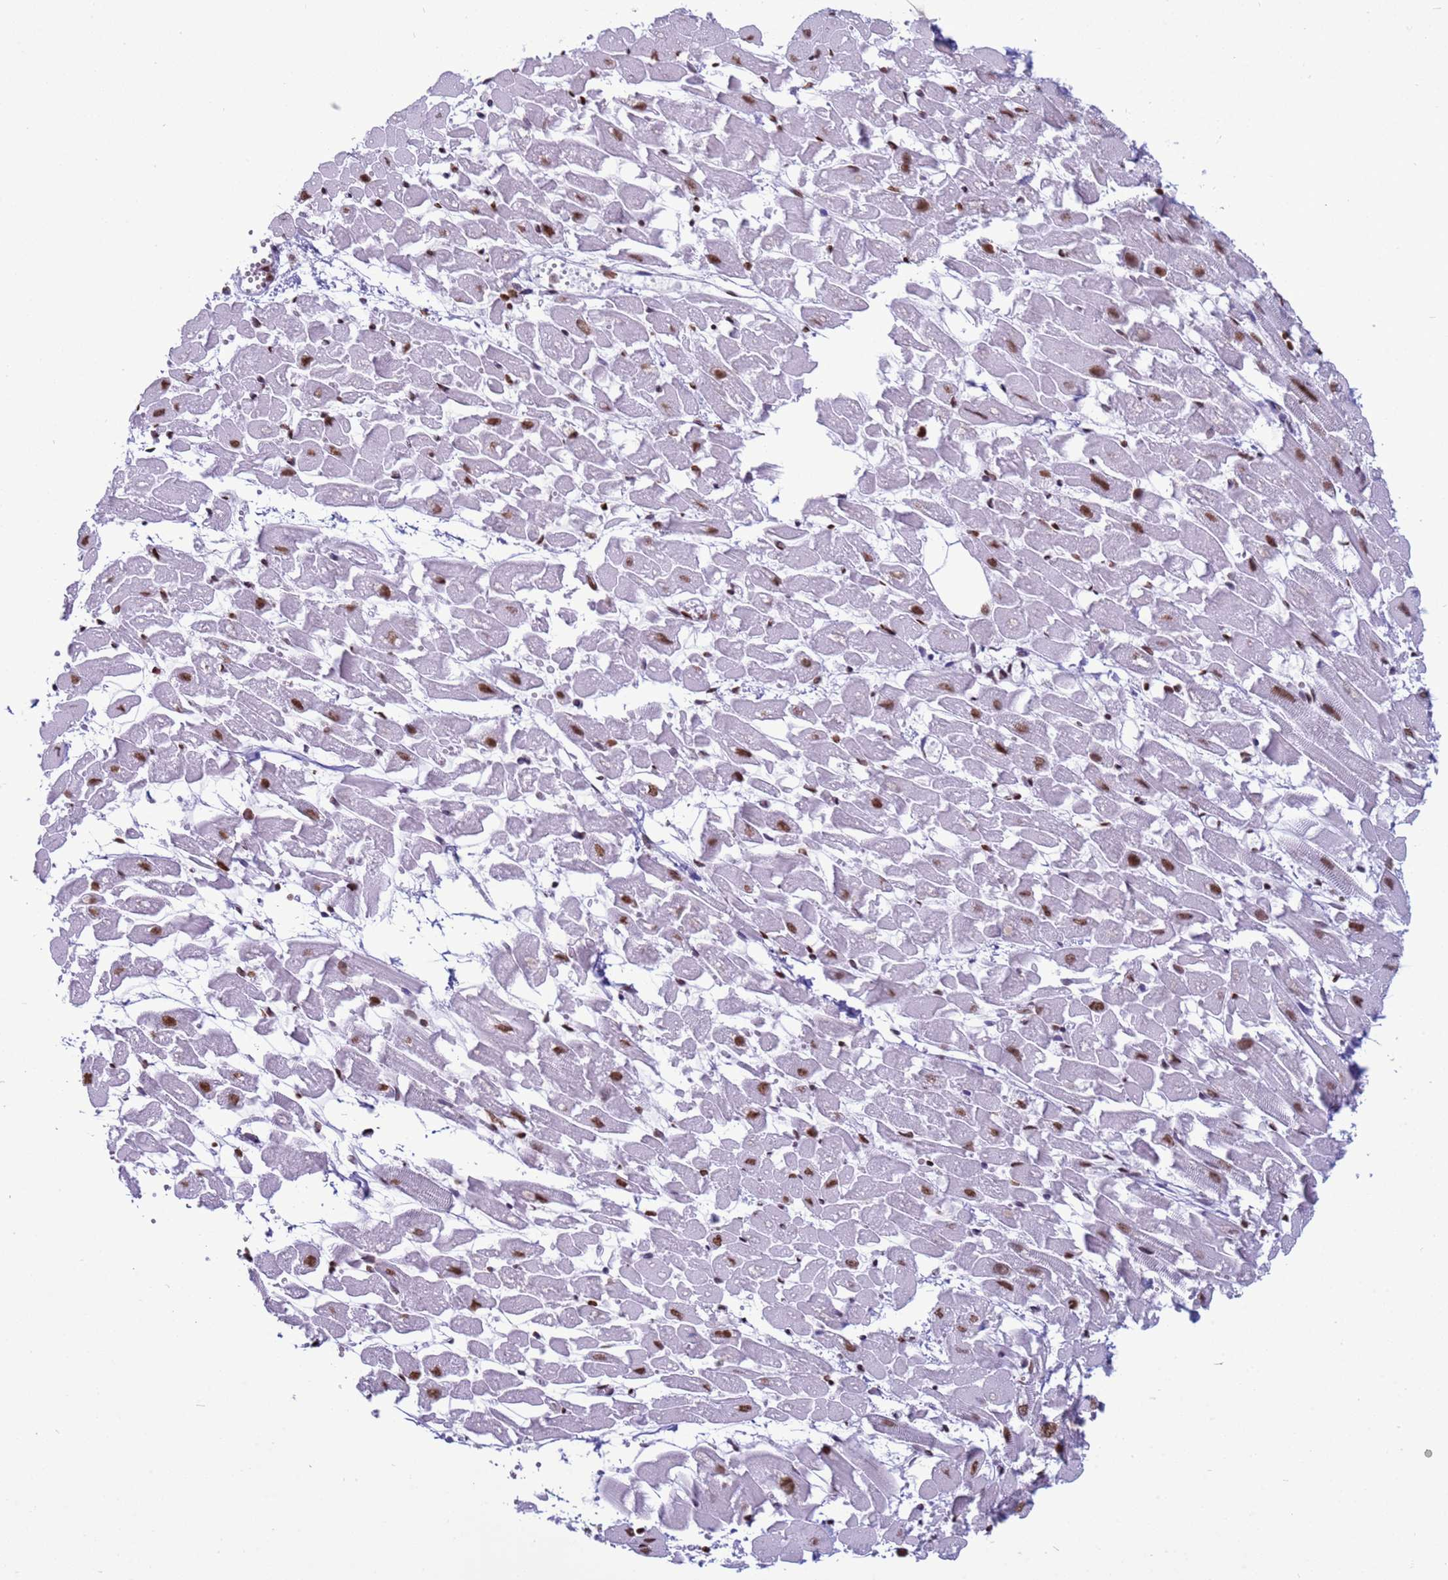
{"staining": {"intensity": "moderate", "quantity": ">75%", "location": "nuclear"}, "tissue": "heart muscle", "cell_type": "Cardiomyocytes", "image_type": "normal", "snomed": [{"axis": "morphology", "description": "Normal tissue, NOS"}, {"axis": "topography", "description": "Heart"}], "caption": "Protein expression analysis of normal human heart muscle reveals moderate nuclear expression in approximately >75% of cardiomyocytes.", "gene": "H4C11", "patient": {"sex": "female", "age": 64}}